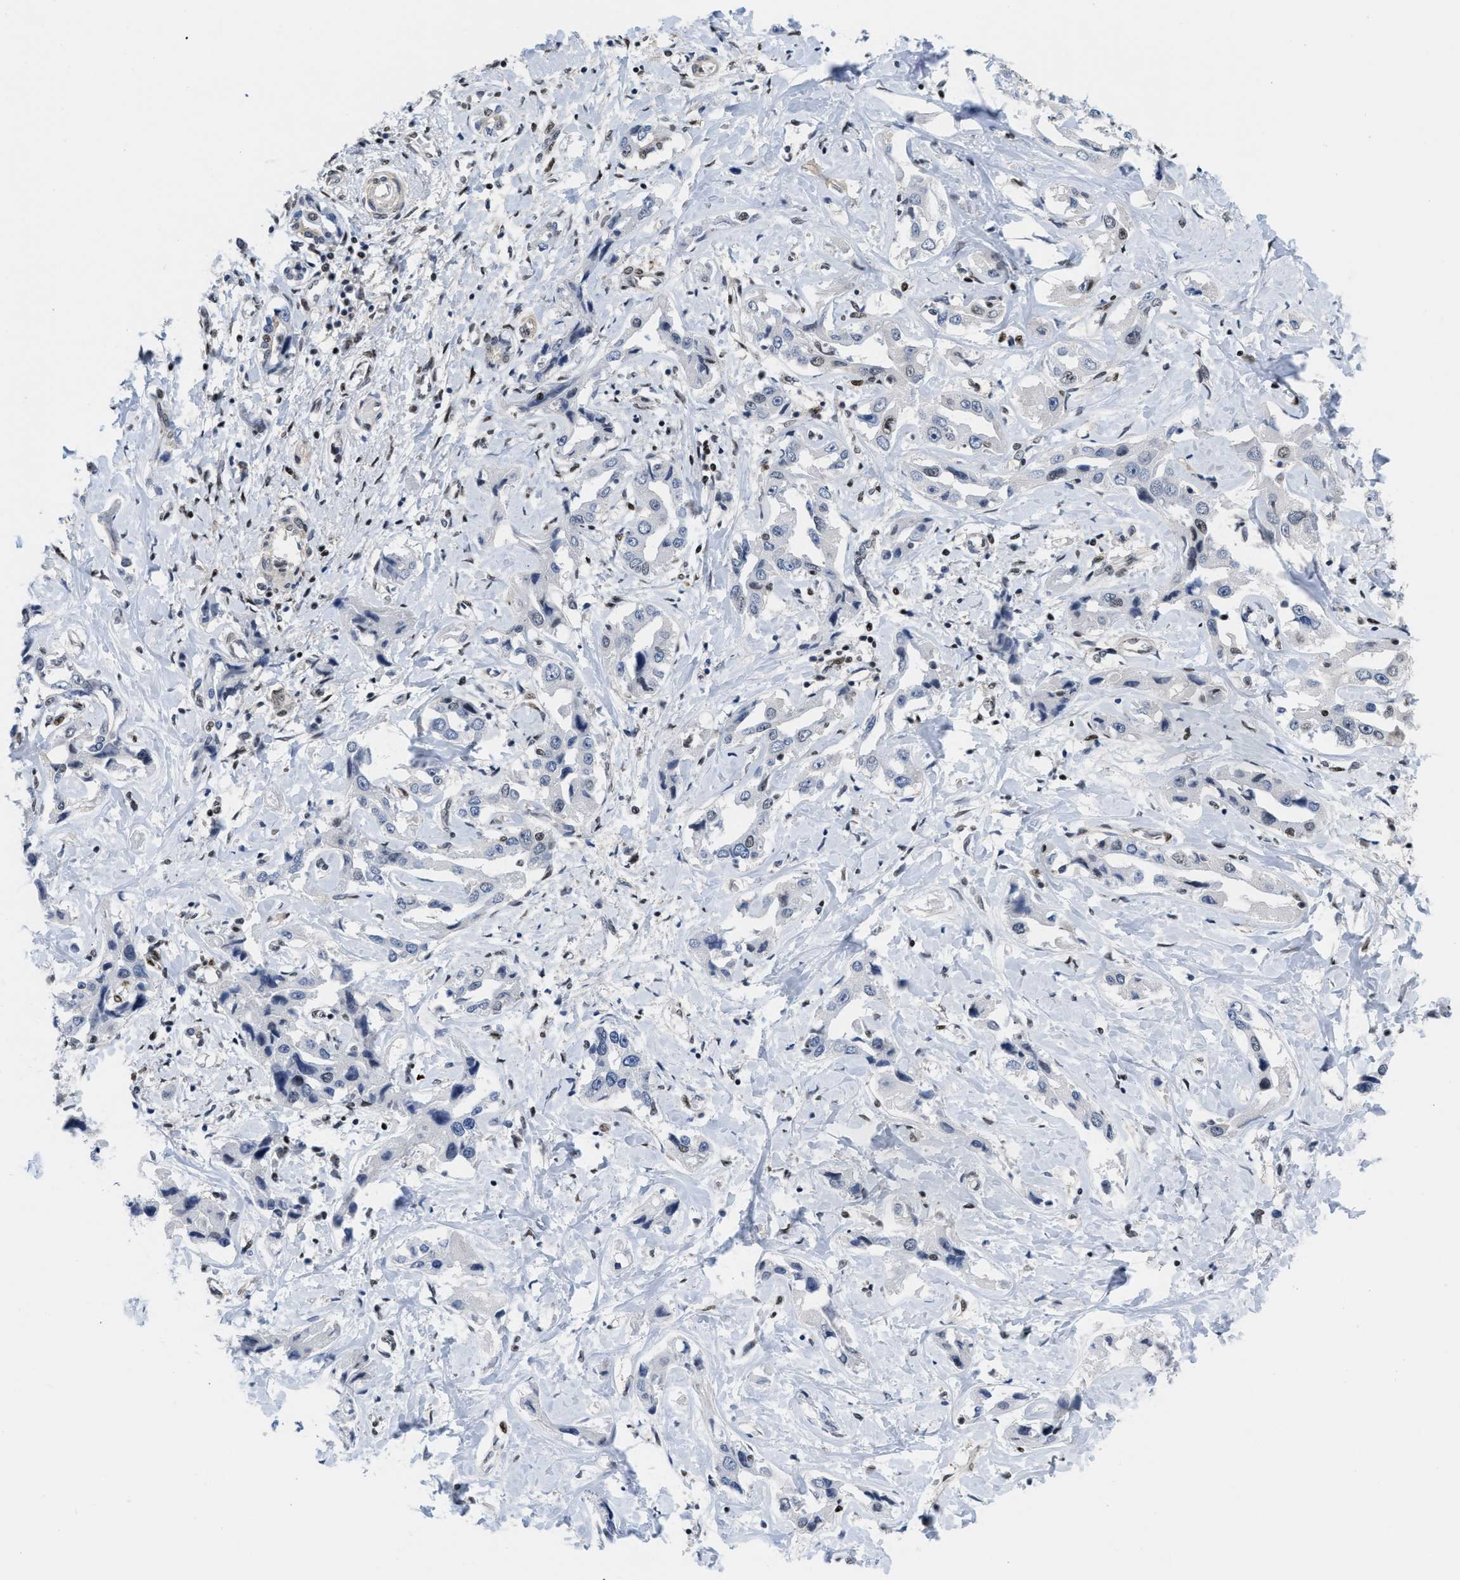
{"staining": {"intensity": "negative", "quantity": "none", "location": "none"}, "tissue": "liver cancer", "cell_type": "Tumor cells", "image_type": "cancer", "snomed": [{"axis": "morphology", "description": "Cholangiocarcinoma"}, {"axis": "topography", "description": "Liver"}], "caption": "This is an IHC image of human liver cancer (cholangiocarcinoma). There is no positivity in tumor cells.", "gene": "MIER1", "patient": {"sex": "male", "age": 59}}